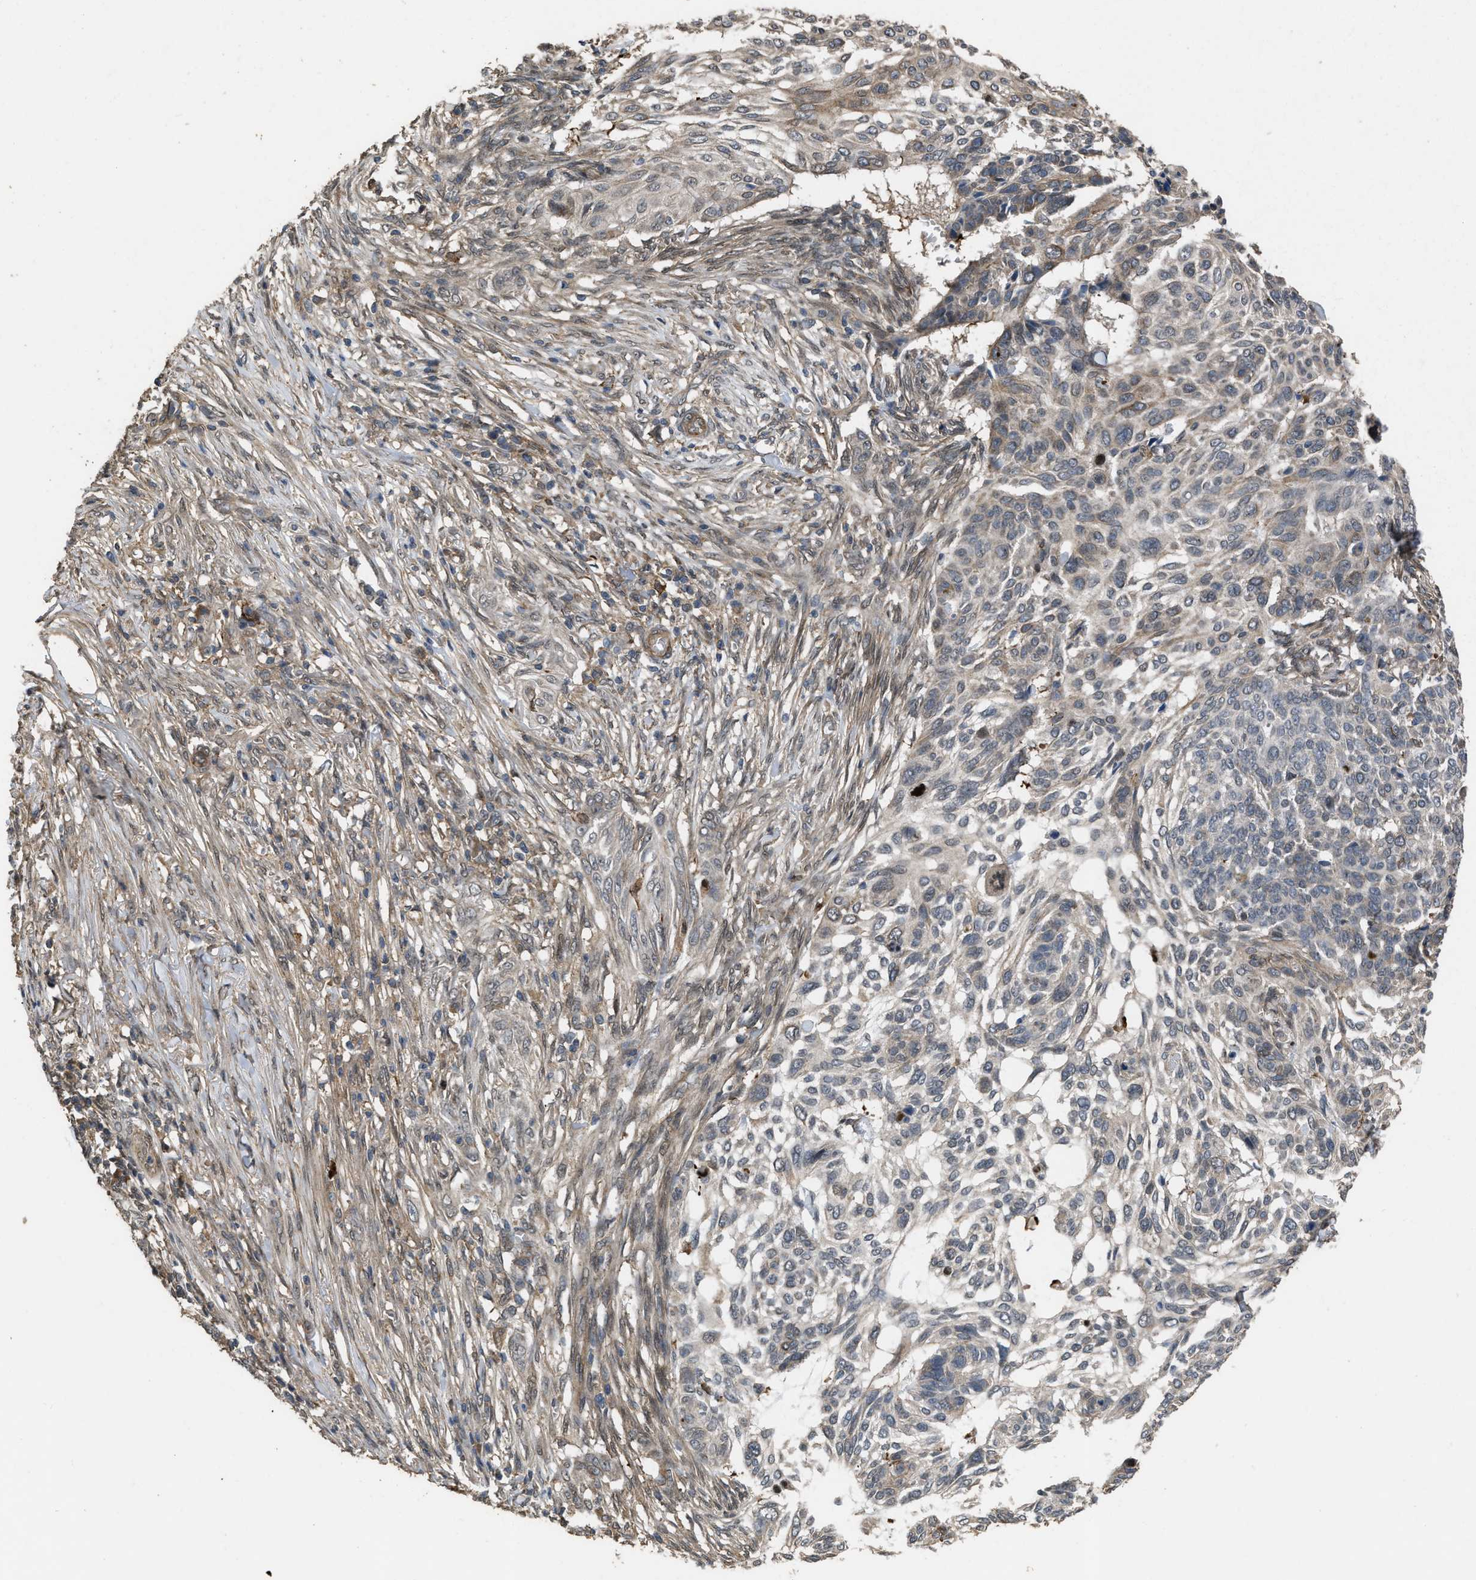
{"staining": {"intensity": "weak", "quantity": "<25%", "location": "cytoplasmic/membranous"}, "tissue": "skin cancer", "cell_type": "Tumor cells", "image_type": "cancer", "snomed": [{"axis": "morphology", "description": "Basal cell carcinoma"}, {"axis": "topography", "description": "Skin"}], "caption": "A high-resolution image shows immunohistochemistry (IHC) staining of skin cancer (basal cell carcinoma), which exhibits no significant expression in tumor cells.", "gene": "UTRN", "patient": {"sex": "male", "age": 85}}